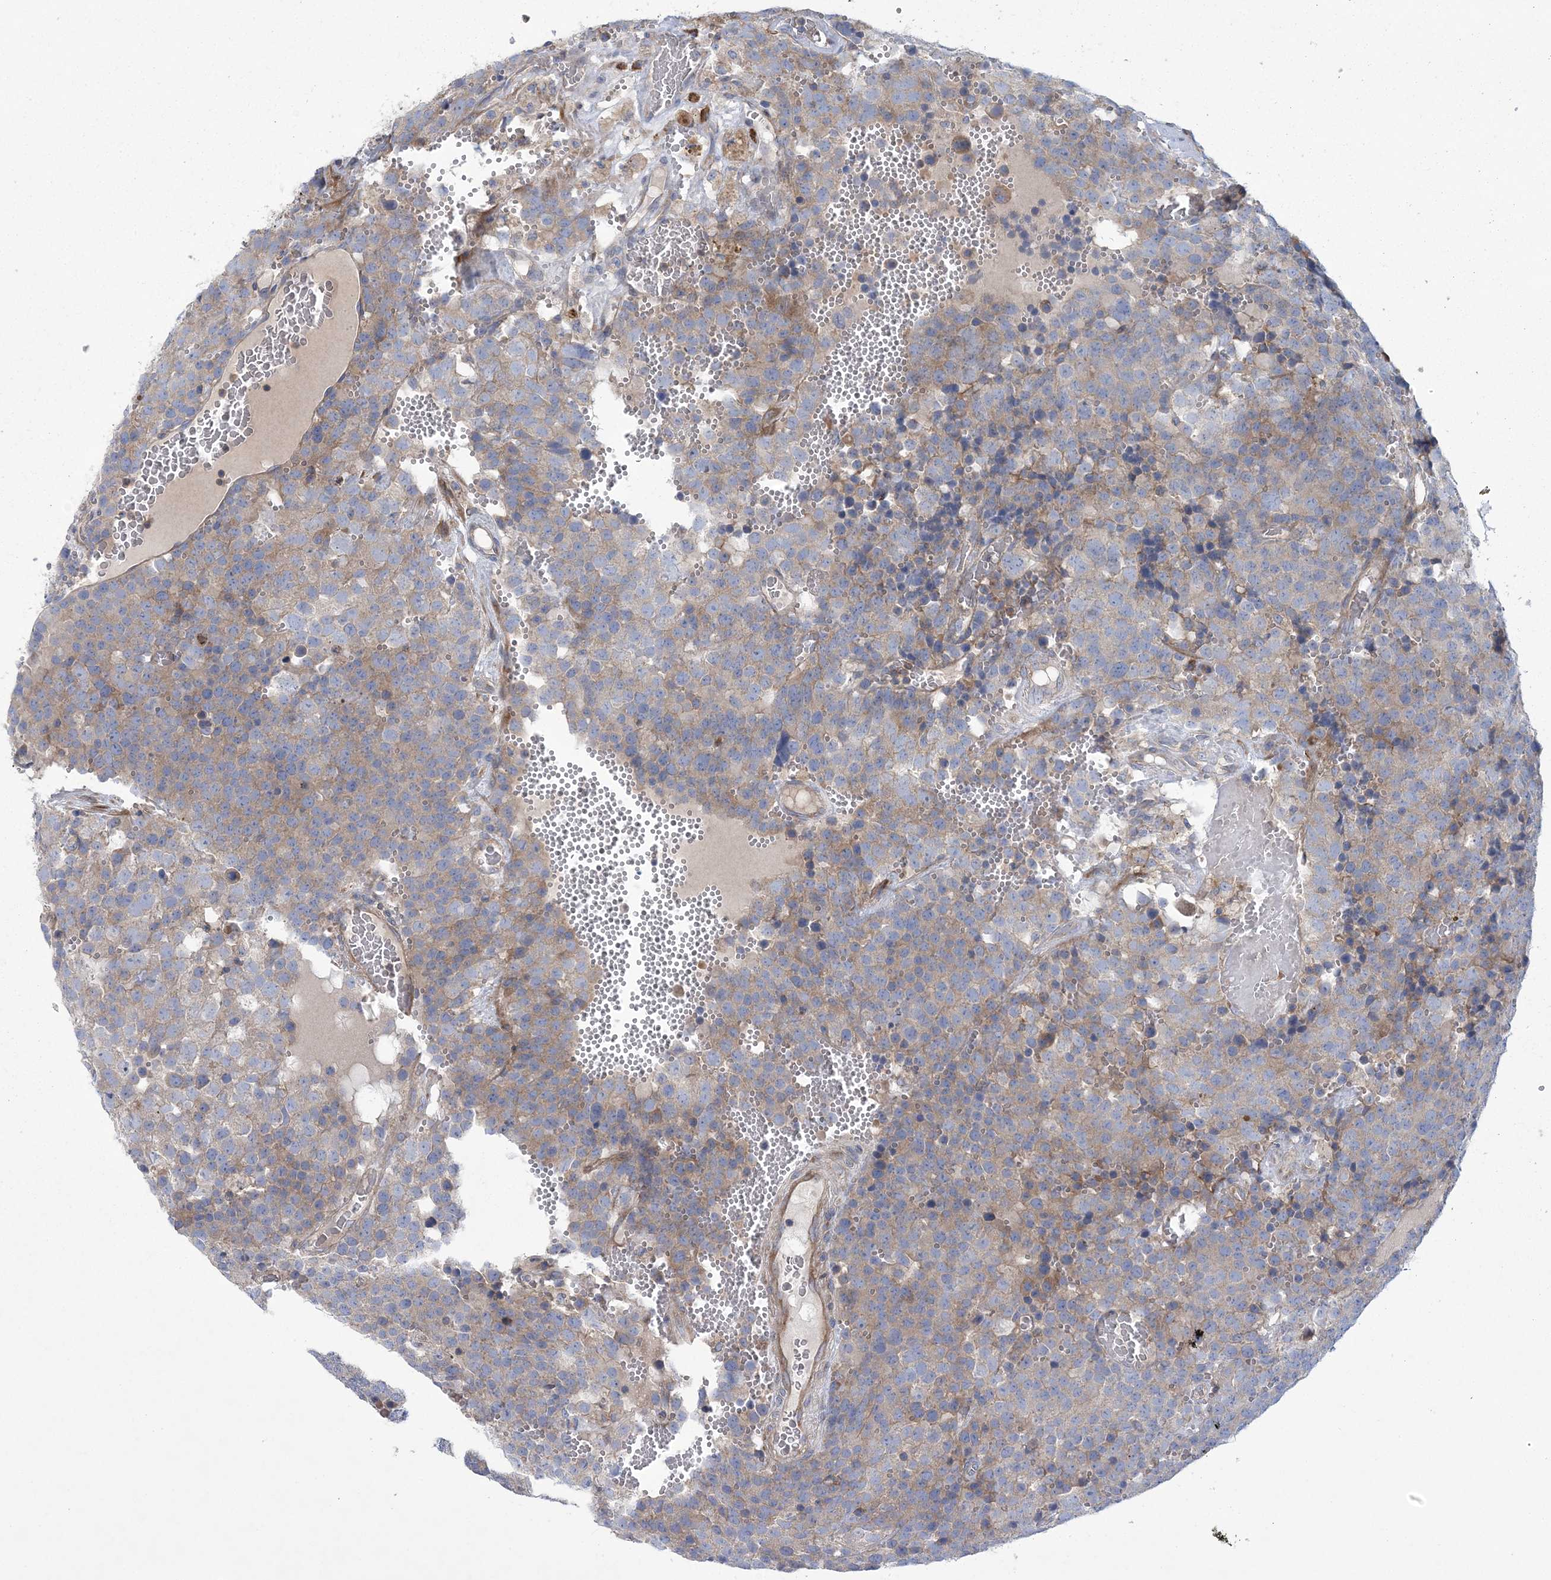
{"staining": {"intensity": "weak", "quantity": "25%-75%", "location": "cytoplasmic/membranous"}, "tissue": "testis cancer", "cell_type": "Tumor cells", "image_type": "cancer", "snomed": [{"axis": "morphology", "description": "Seminoma, NOS"}, {"axis": "topography", "description": "Testis"}], "caption": "This is an image of immunohistochemistry staining of testis cancer, which shows weak staining in the cytoplasmic/membranous of tumor cells.", "gene": "ARSJ", "patient": {"sex": "male", "age": 71}}